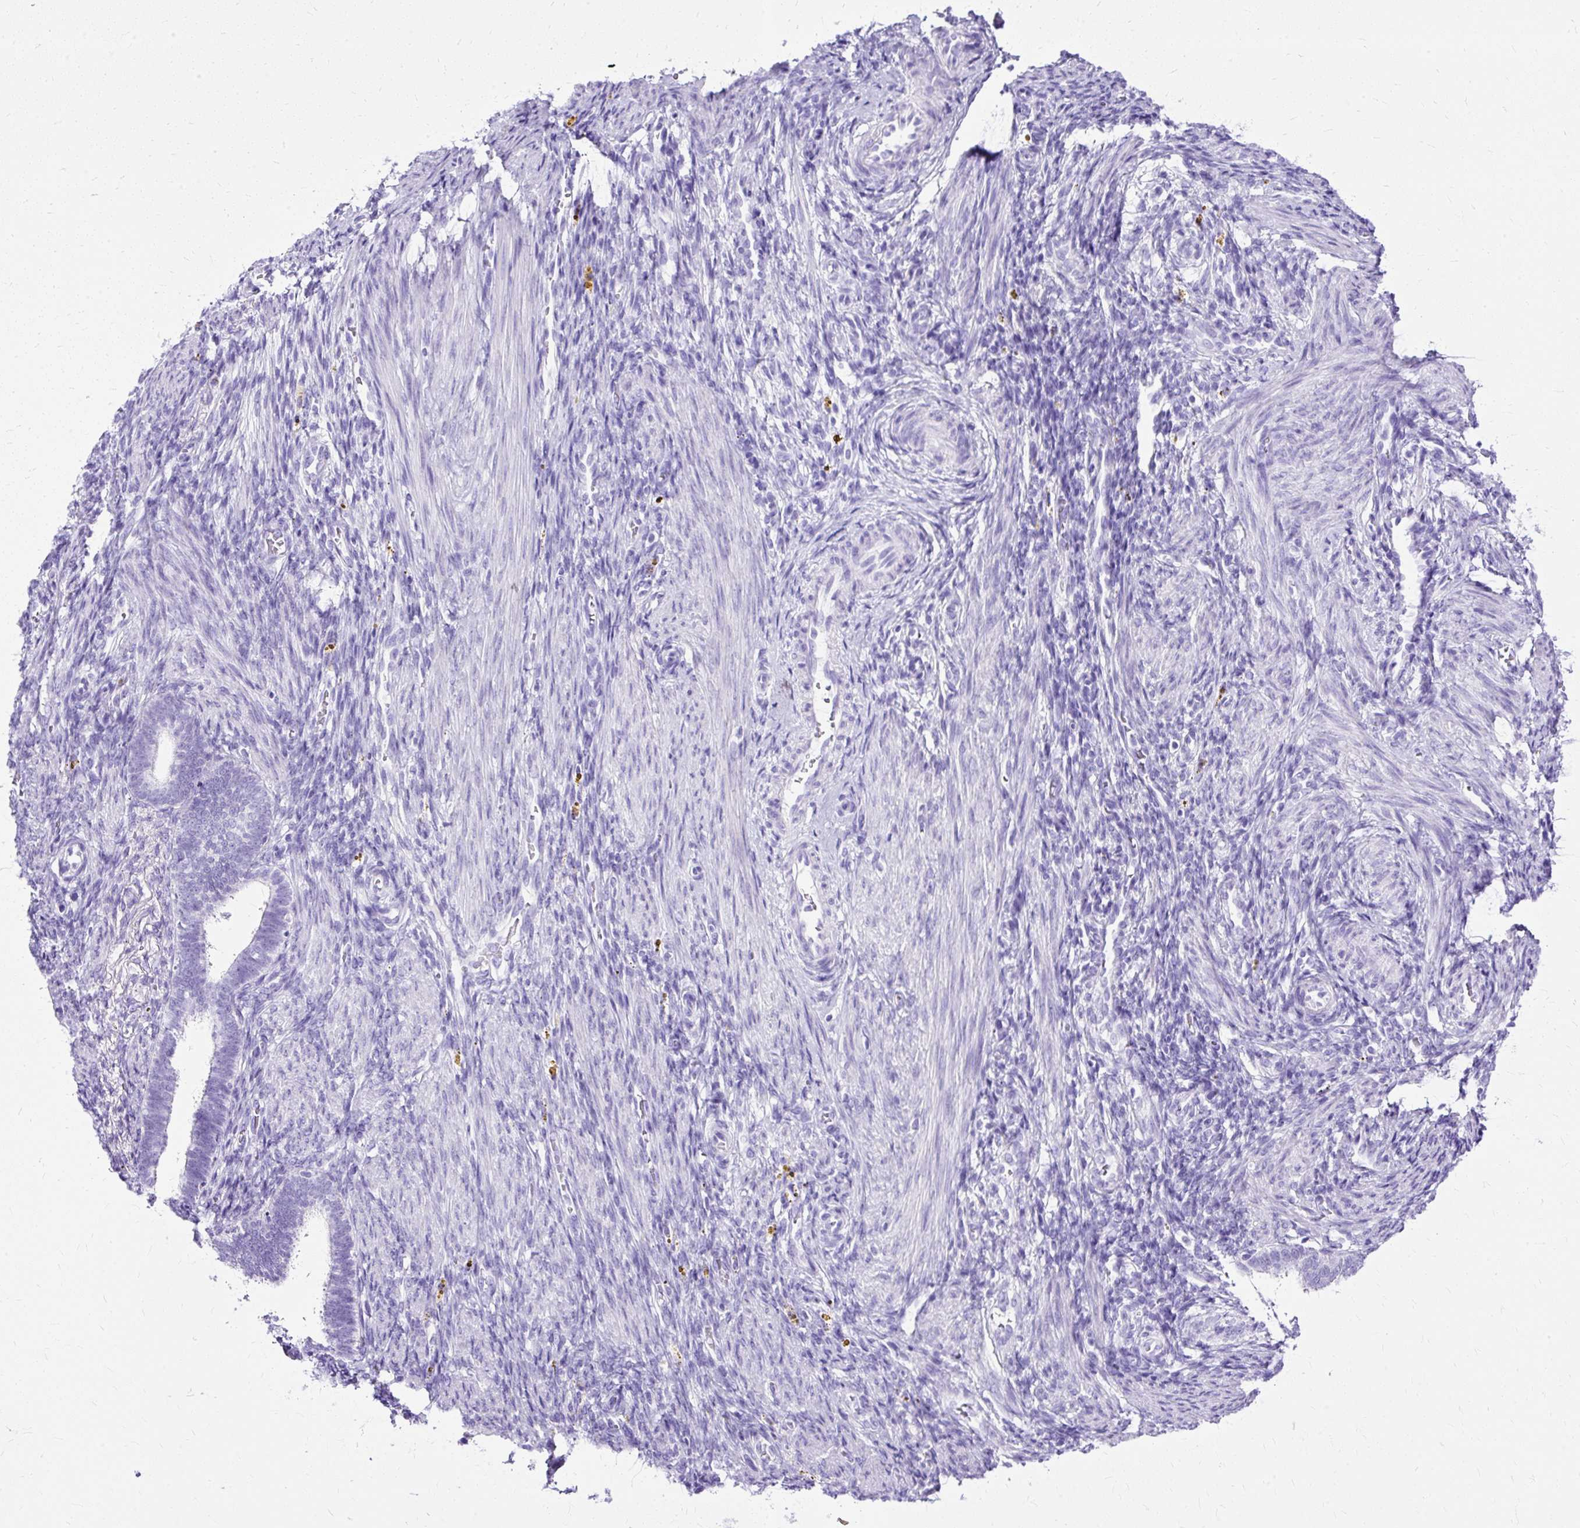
{"staining": {"intensity": "negative", "quantity": "none", "location": "none"}, "tissue": "endometrium", "cell_type": "Cells in endometrial stroma", "image_type": "normal", "snomed": [{"axis": "morphology", "description": "Normal tissue, NOS"}, {"axis": "topography", "description": "Endometrium"}], "caption": "Immunohistochemical staining of unremarkable endometrium displays no significant expression in cells in endometrial stroma.", "gene": "SLC8A2", "patient": {"sex": "female", "age": 34}}